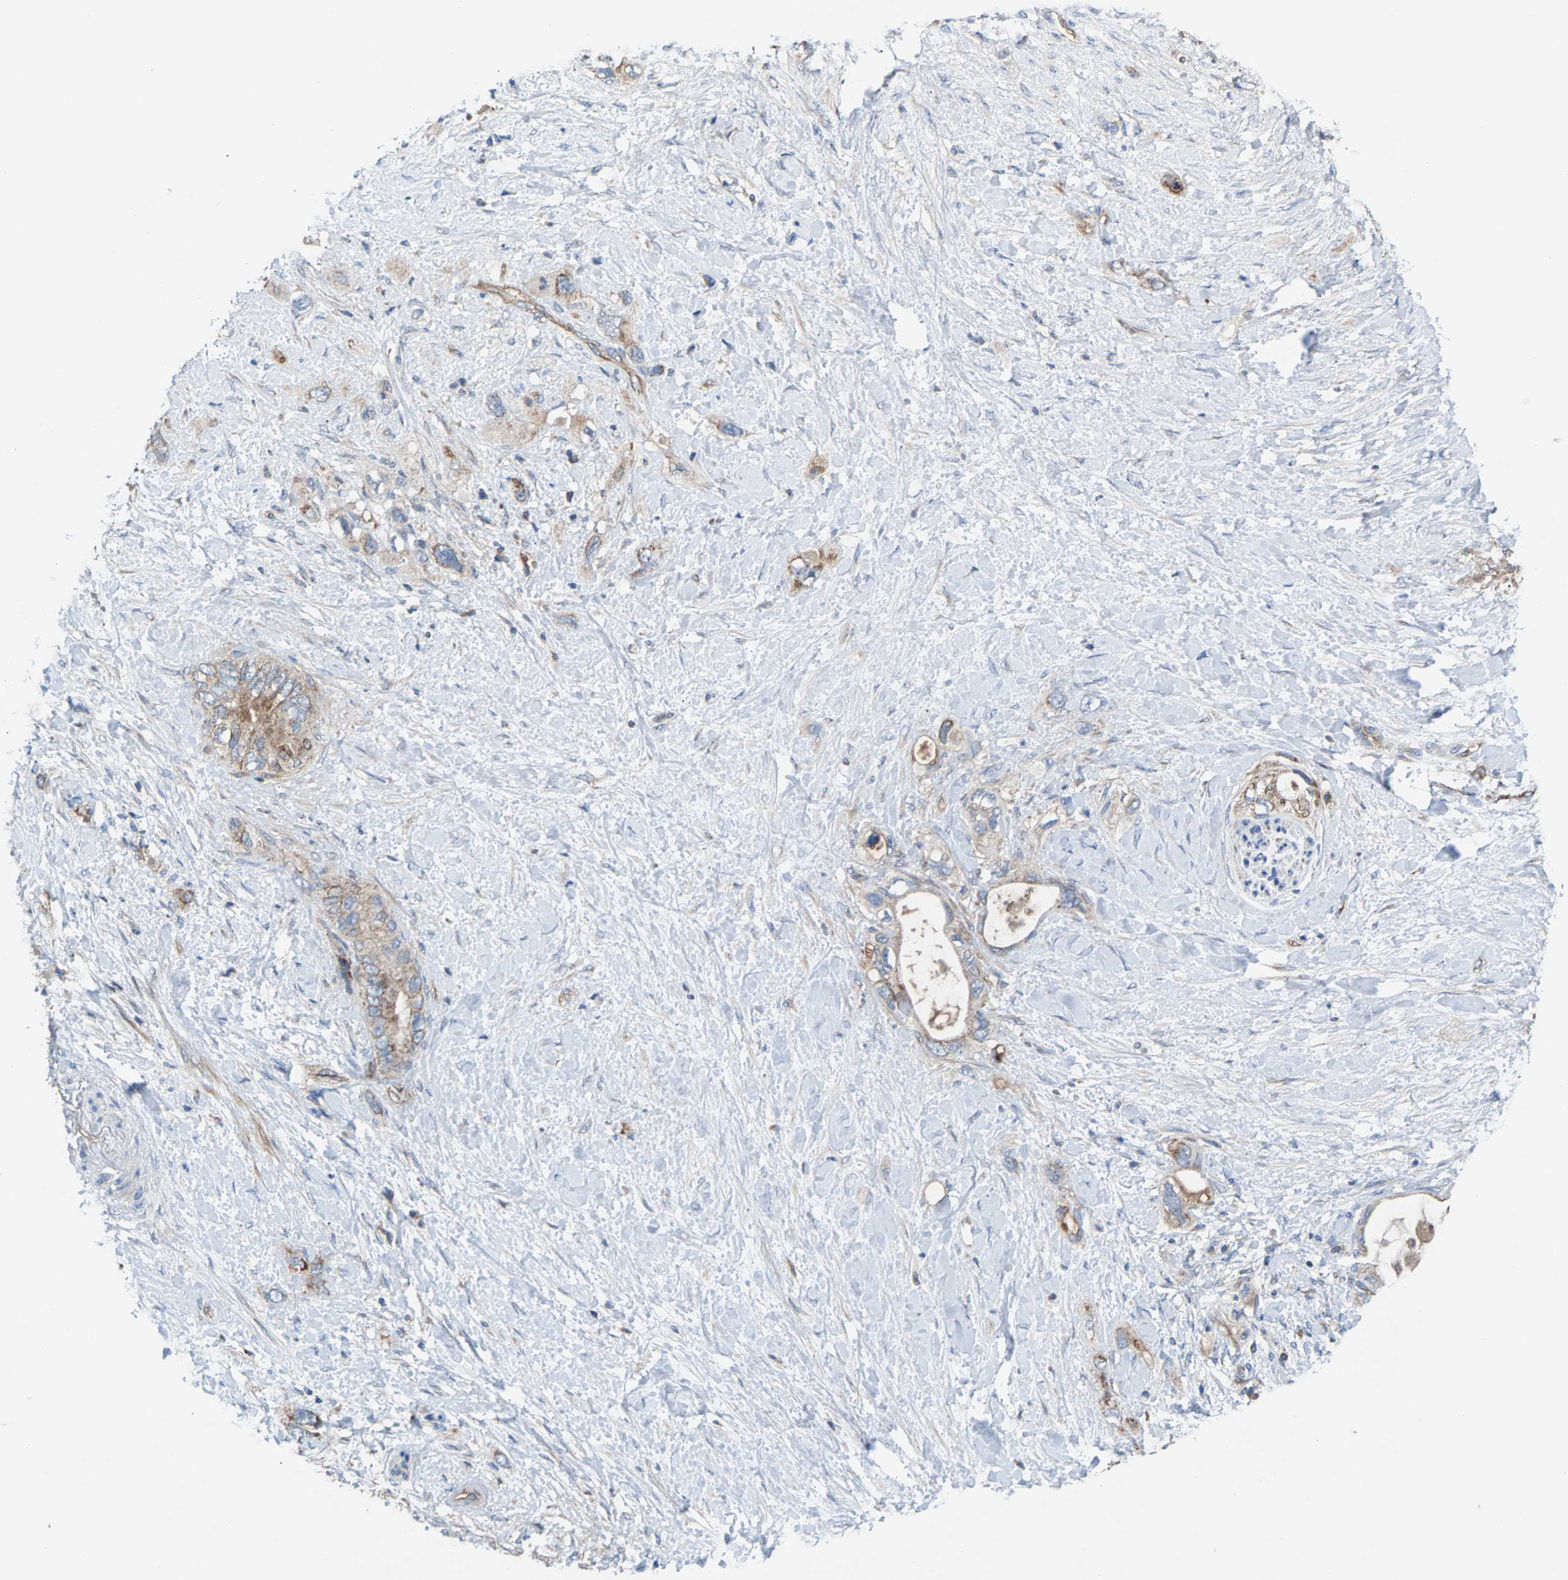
{"staining": {"intensity": "moderate", "quantity": ">75%", "location": "cytoplasmic/membranous"}, "tissue": "pancreatic cancer", "cell_type": "Tumor cells", "image_type": "cancer", "snomed": [{"axis": "morphology", "description": "Adenocarcinoma, NOS"}, {"axis": "topography", "description": "Pancreas"}], "caption": "Pancreatic cancer stained with a protein marker reveals moderate staining in tumor cells.", "gene": "MRM1", "patient": {"sex": "female", "age": 56}}